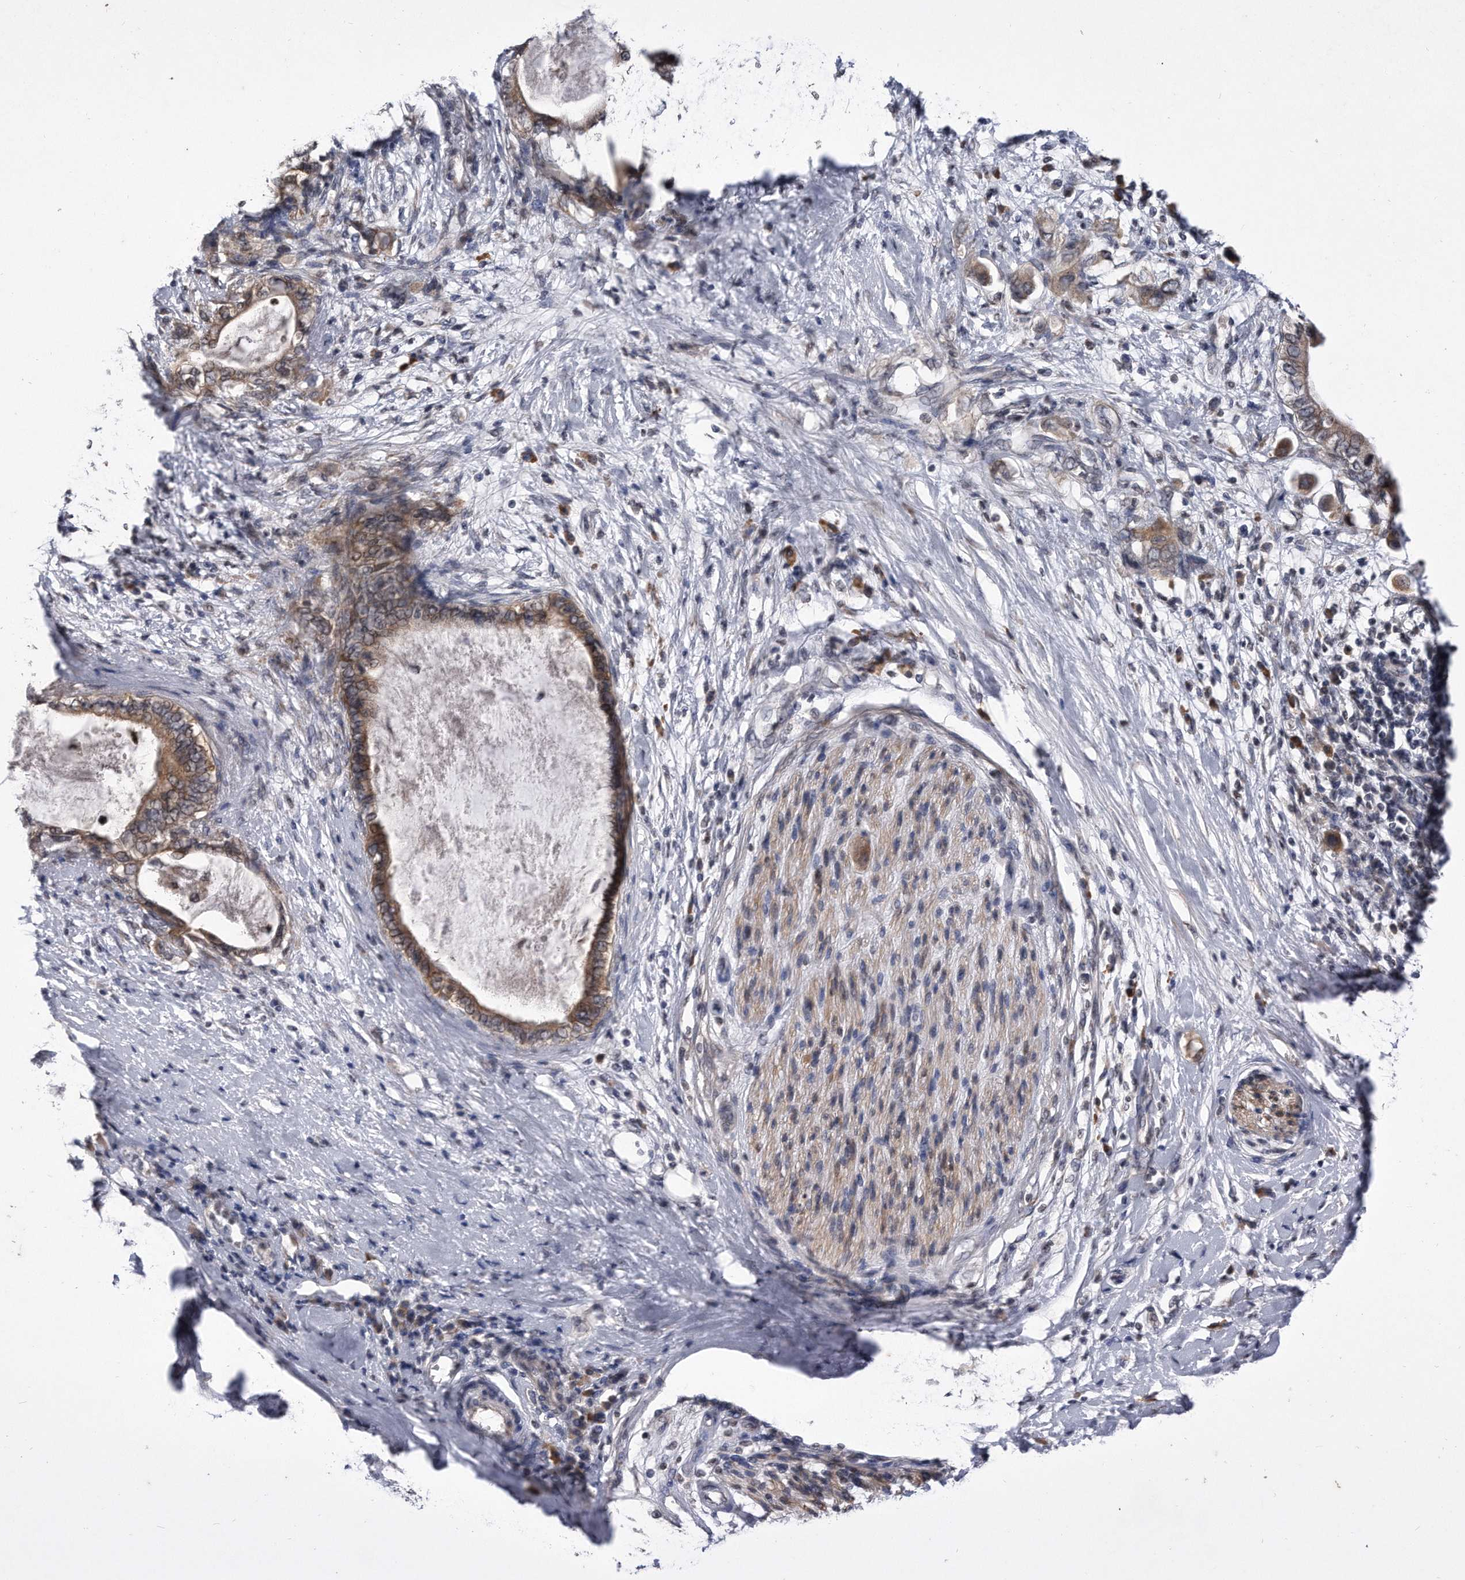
{"staining": {"intensity": "moderate", "quantity": ">75%", "location": "cytoplasmic/membranous"}, "tissue": "pancreatic cancer", "cell_type": "Tumor cells", "image_type": "cancer", "snomed": [{"axis": "morphology", "description": "Adenocarcinoma, NOS"}, {"axis": "topography", "description": "Pancreas"}], "caption": "Immunohistochemical staining of human pancreatic cancer shows medium levels of moderate cytoplasmic/membranous protein staining in about >75% of tumor cells.", "gene": "DAB1", "patient": {"sex": "female", "age": 56}}